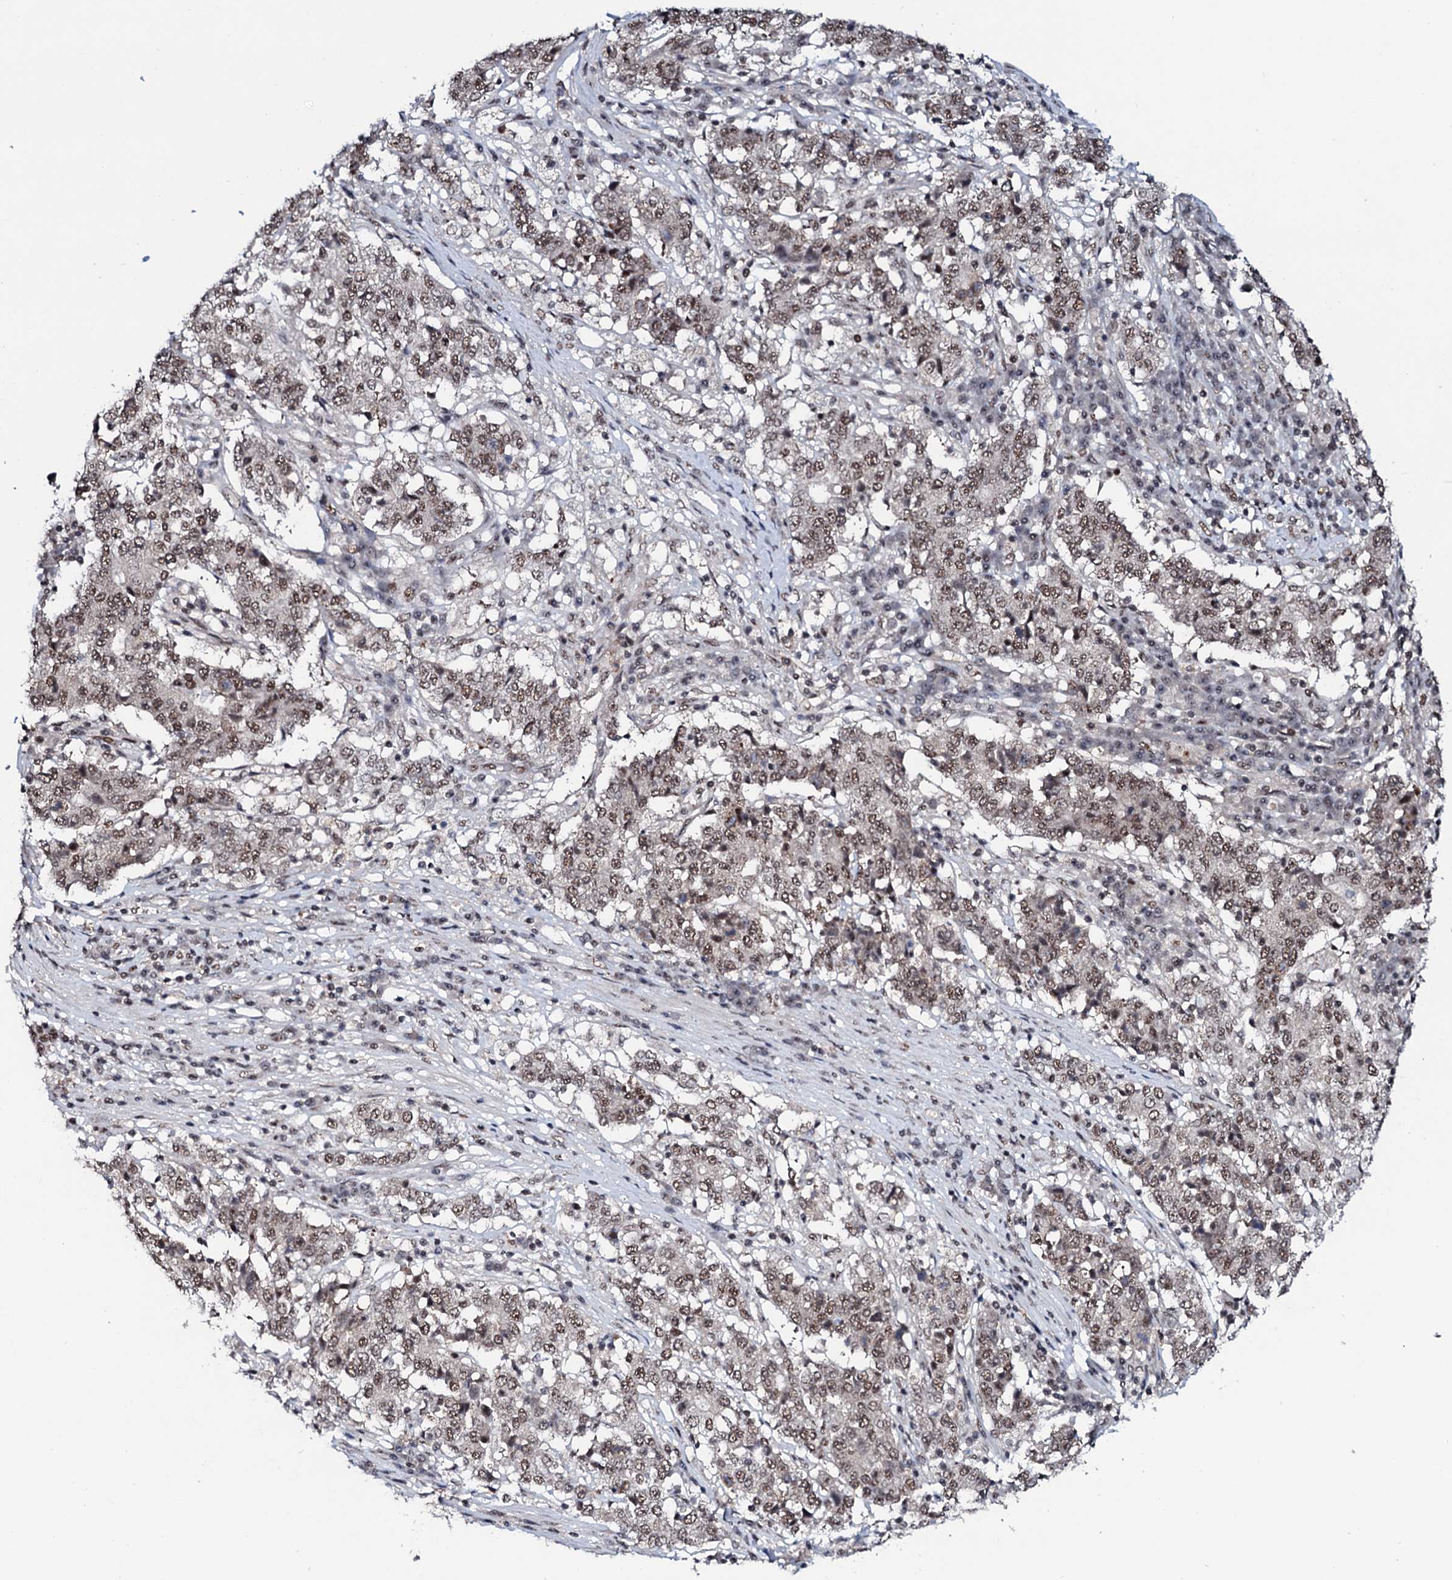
{"staining": {"intensity": "moderate", "quantity": ">75%", "location": "nuclear"}, "tissue": "stomach cancer", "cell_type": "Tumor cells", "image_type": "cancer", "snomed": [{"axis": "morphology", "description": "Adenocarcinoma, NOS"}, {"axis": "topography", "description": "Stomach"}], "caption": "Immunohistochemistry (IHC) (DAB (3,3'-diaminobenzidine)) staining of human adenocarcinoma (stomach) displays moderate nuclear protein staining in about >75% of tumor cells.", "gene": "PRPF18", "patient": {"sex": "male", "age": 59}}